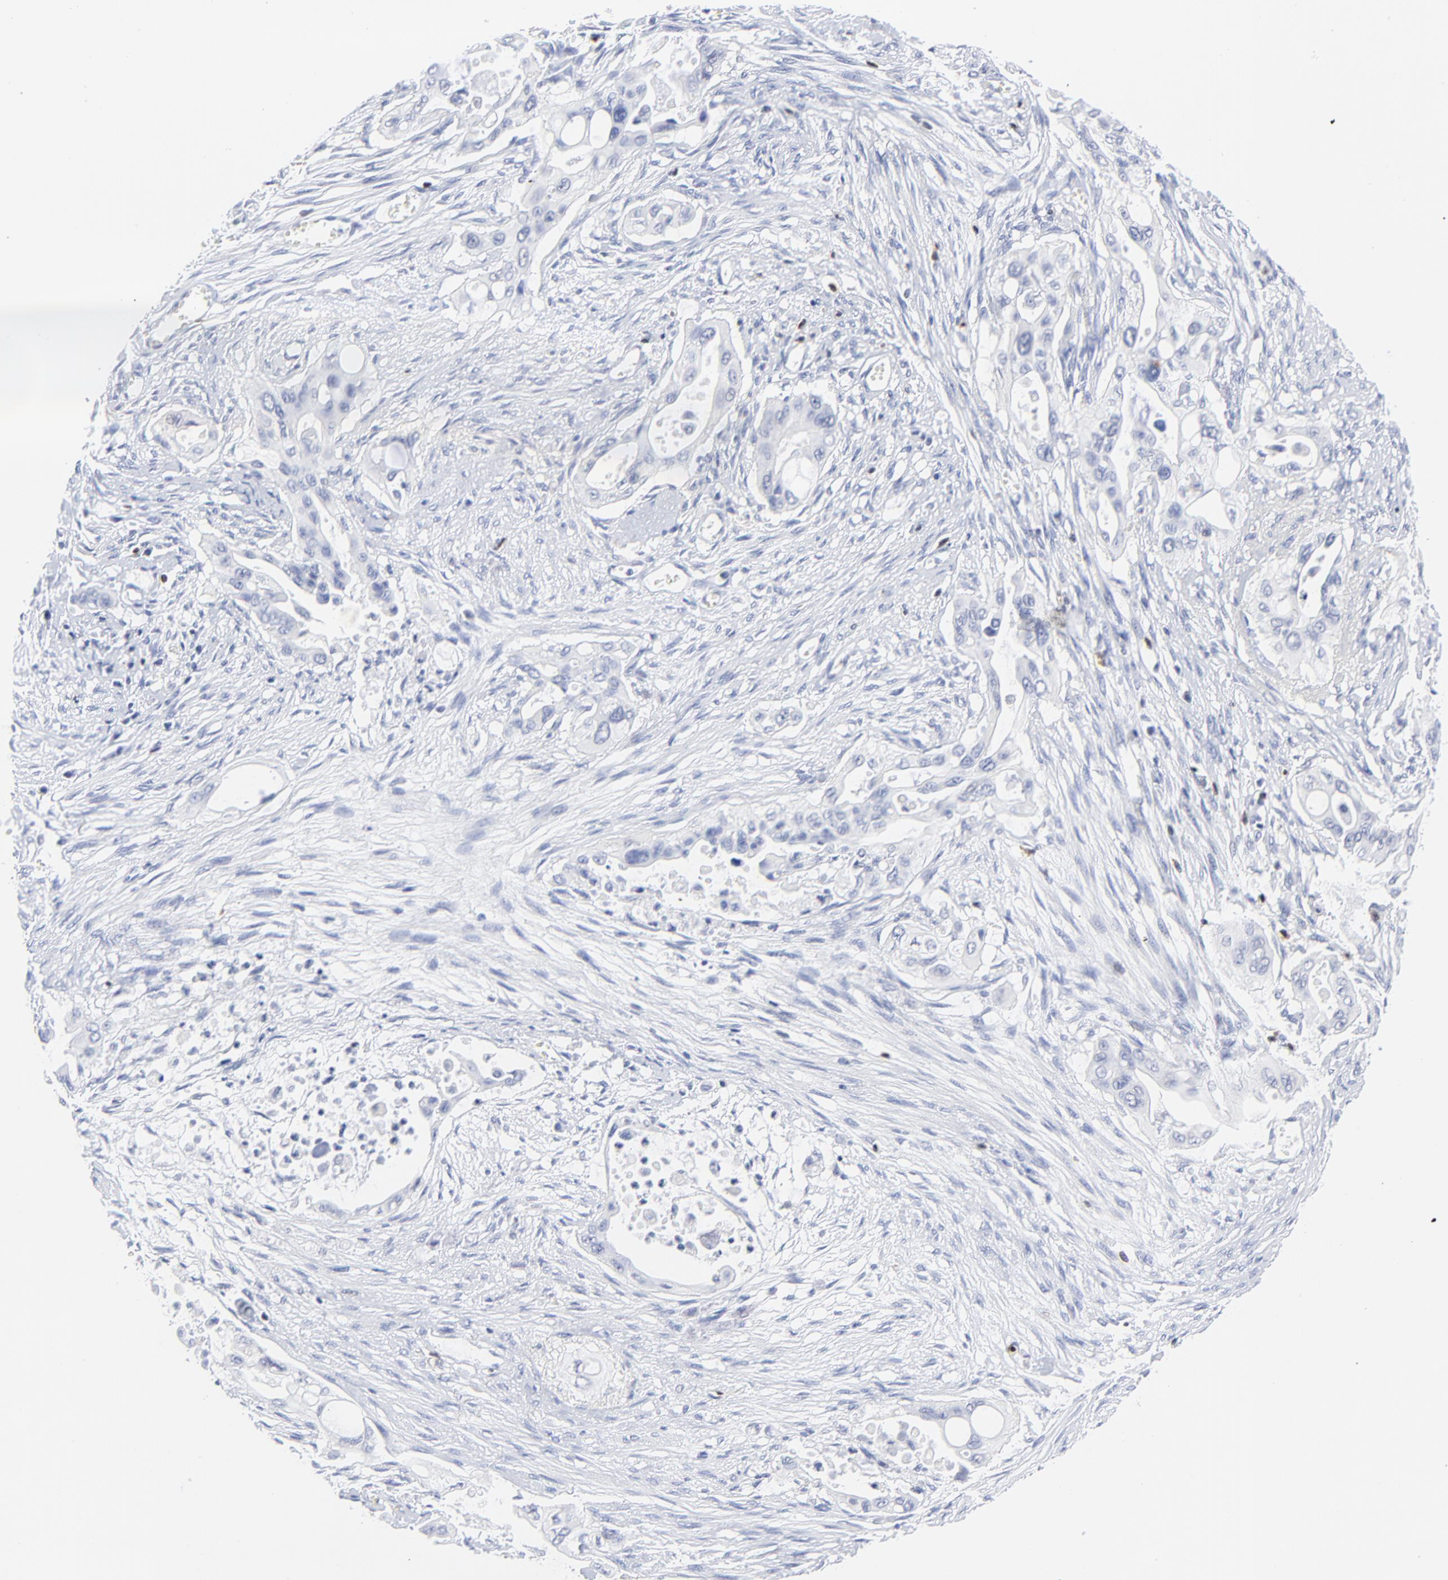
{"staining": {"intensity": "negative", "quantity": "none", "location": "none"}, "tissue": "pancreatic cancer", "cell_type": "Tumor cells", "image_type": "cancer", "snomed": [{"axis": "morphology", "description": "Adenocarcinoma, NOS"}, {"axis": "topography", "description": "Pancreas"}], "caption": "Tumor cells are negative for protein expression in human pancreatic adenocarcinoma.", "gene": "ZAP70", "patient": {"sex": "male", "age": 77}}